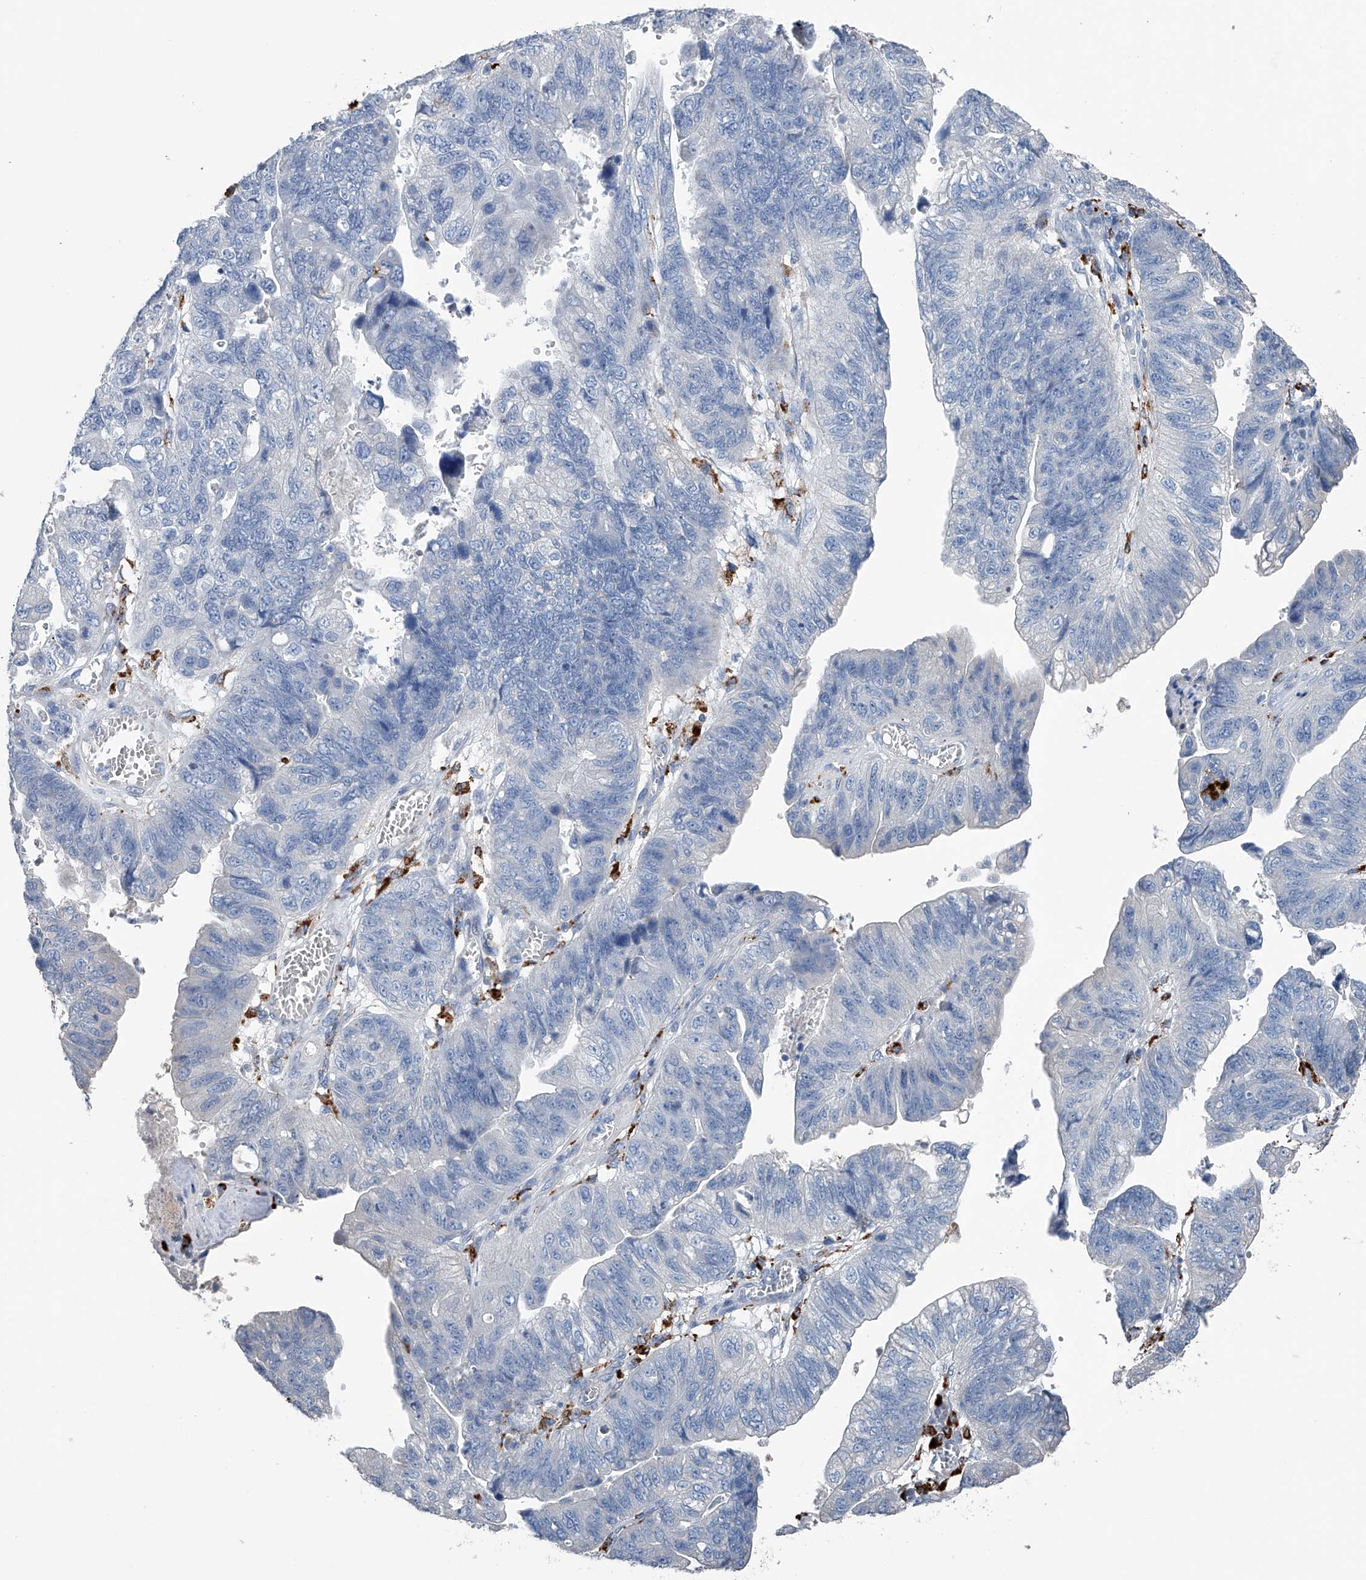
{"staining": {"intensity": "negative", "quantity": "none", "location": "none"}, "tissue": "stomach cancer", "cell_type": "Tumor cells", "image_type": "cancer", "snomed": [{"axis": "morphology", "description": "Adenocarcinoma, NOS"}, {"axis": "topography", "description": "Stomach"}], "caption": "IHC of human stomach cancer (adenocarcinoma) demonstrates no positivity in tumor cells.", "gene": "ZNF772", "patient": {"sex": "male", "age": 59}}